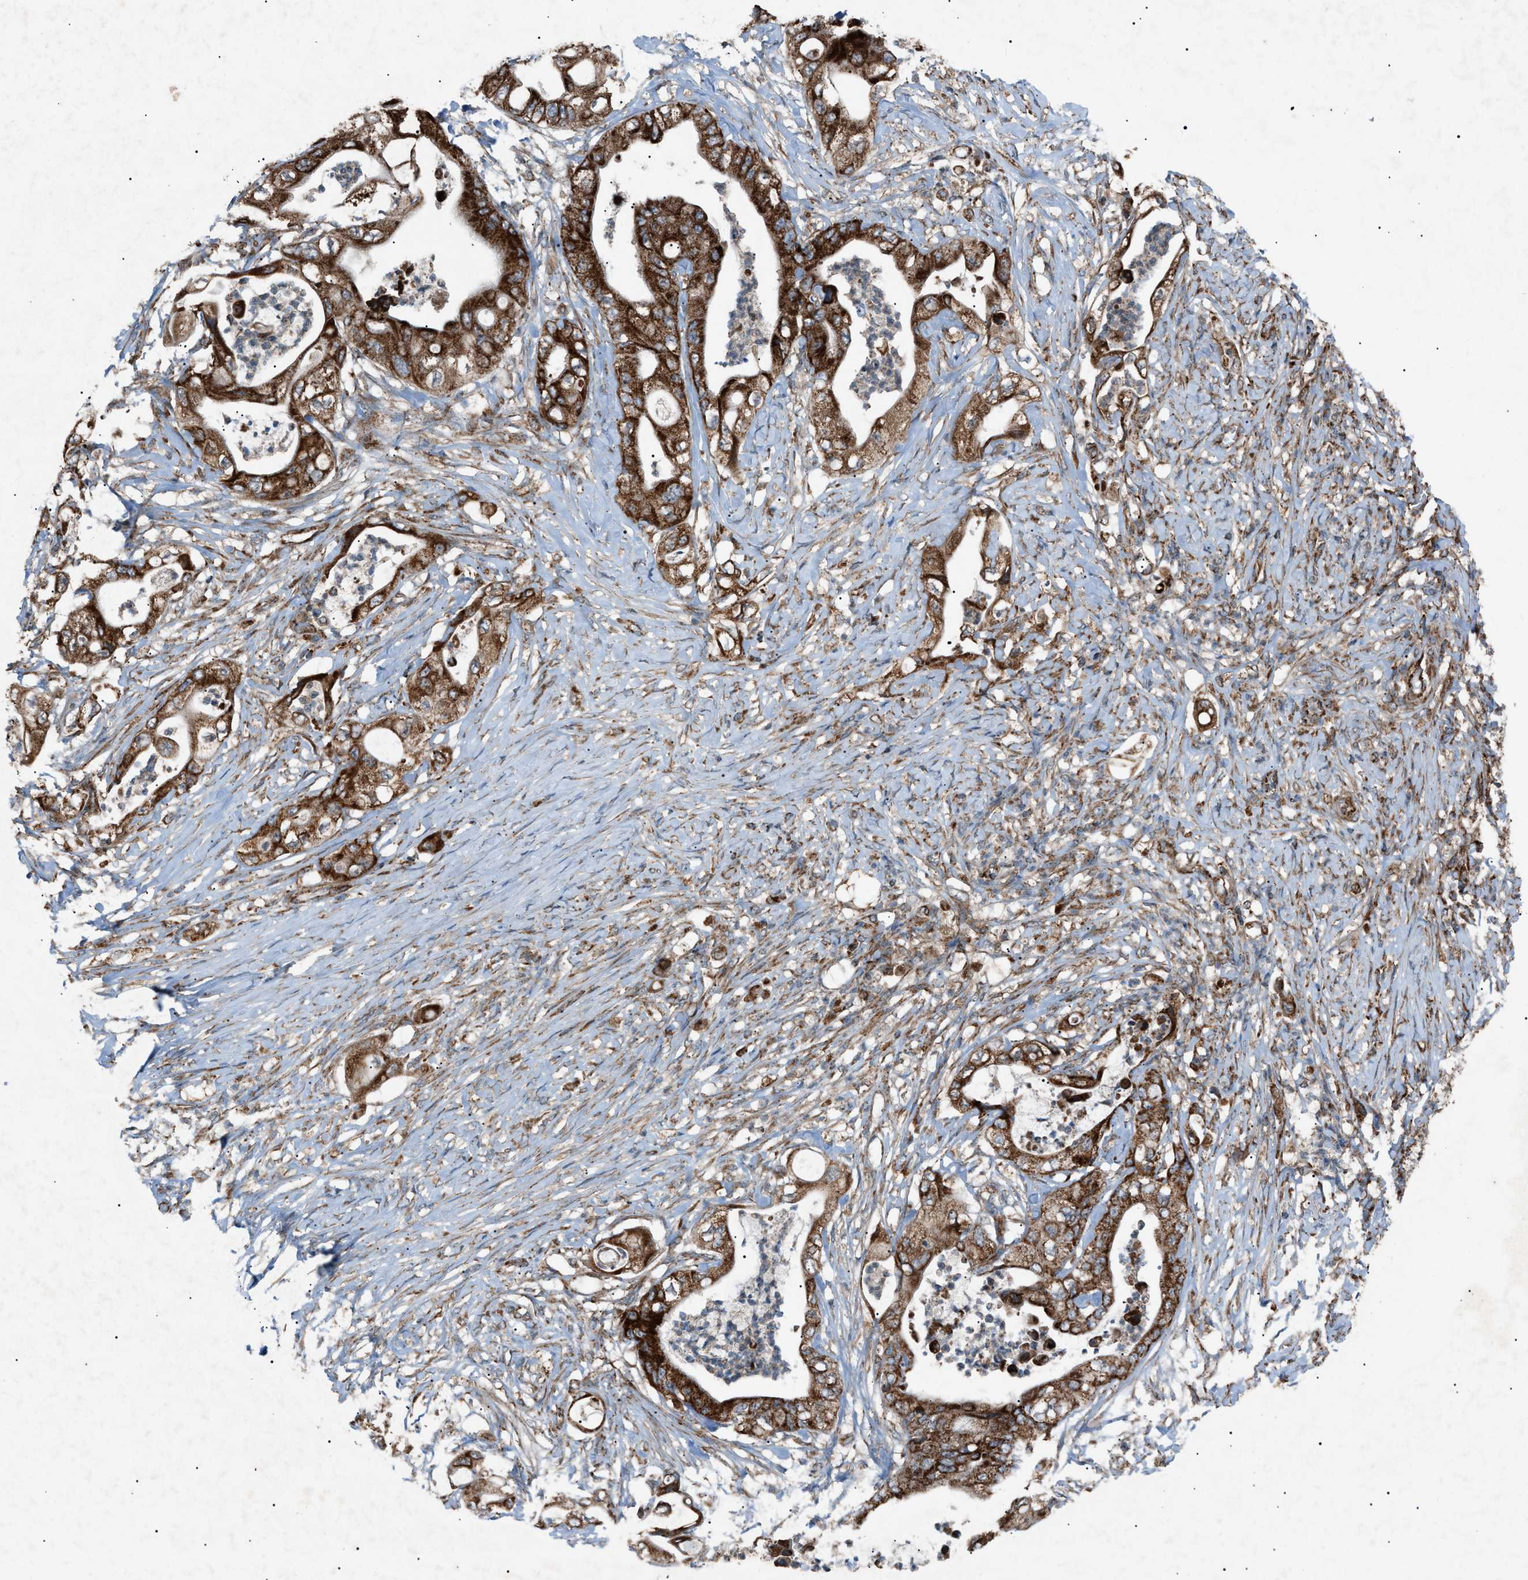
{"staining": {"intensity": "strong", "quantity": ">75%", "location": "cytoplasmic/membranous"}, "tissue": "stomach cancer", "cell_type": "Tumor cells", "image_type": "cancer", "snomed": [{"axis": "morphology", "description": "Adenocarcinoma, NOS"}, {"axis": "topography", "description": "Stomach"}], "caption": "The histopathology image demonstrates immunohistochemical staining of stomach adenocarcinoma. There is strong cytoplasmic/membranous expression is seen in approximately >75% of tumor cells.", "gene": "C1GALT1C1", "patient": {"sex": "female", "age": 73}}